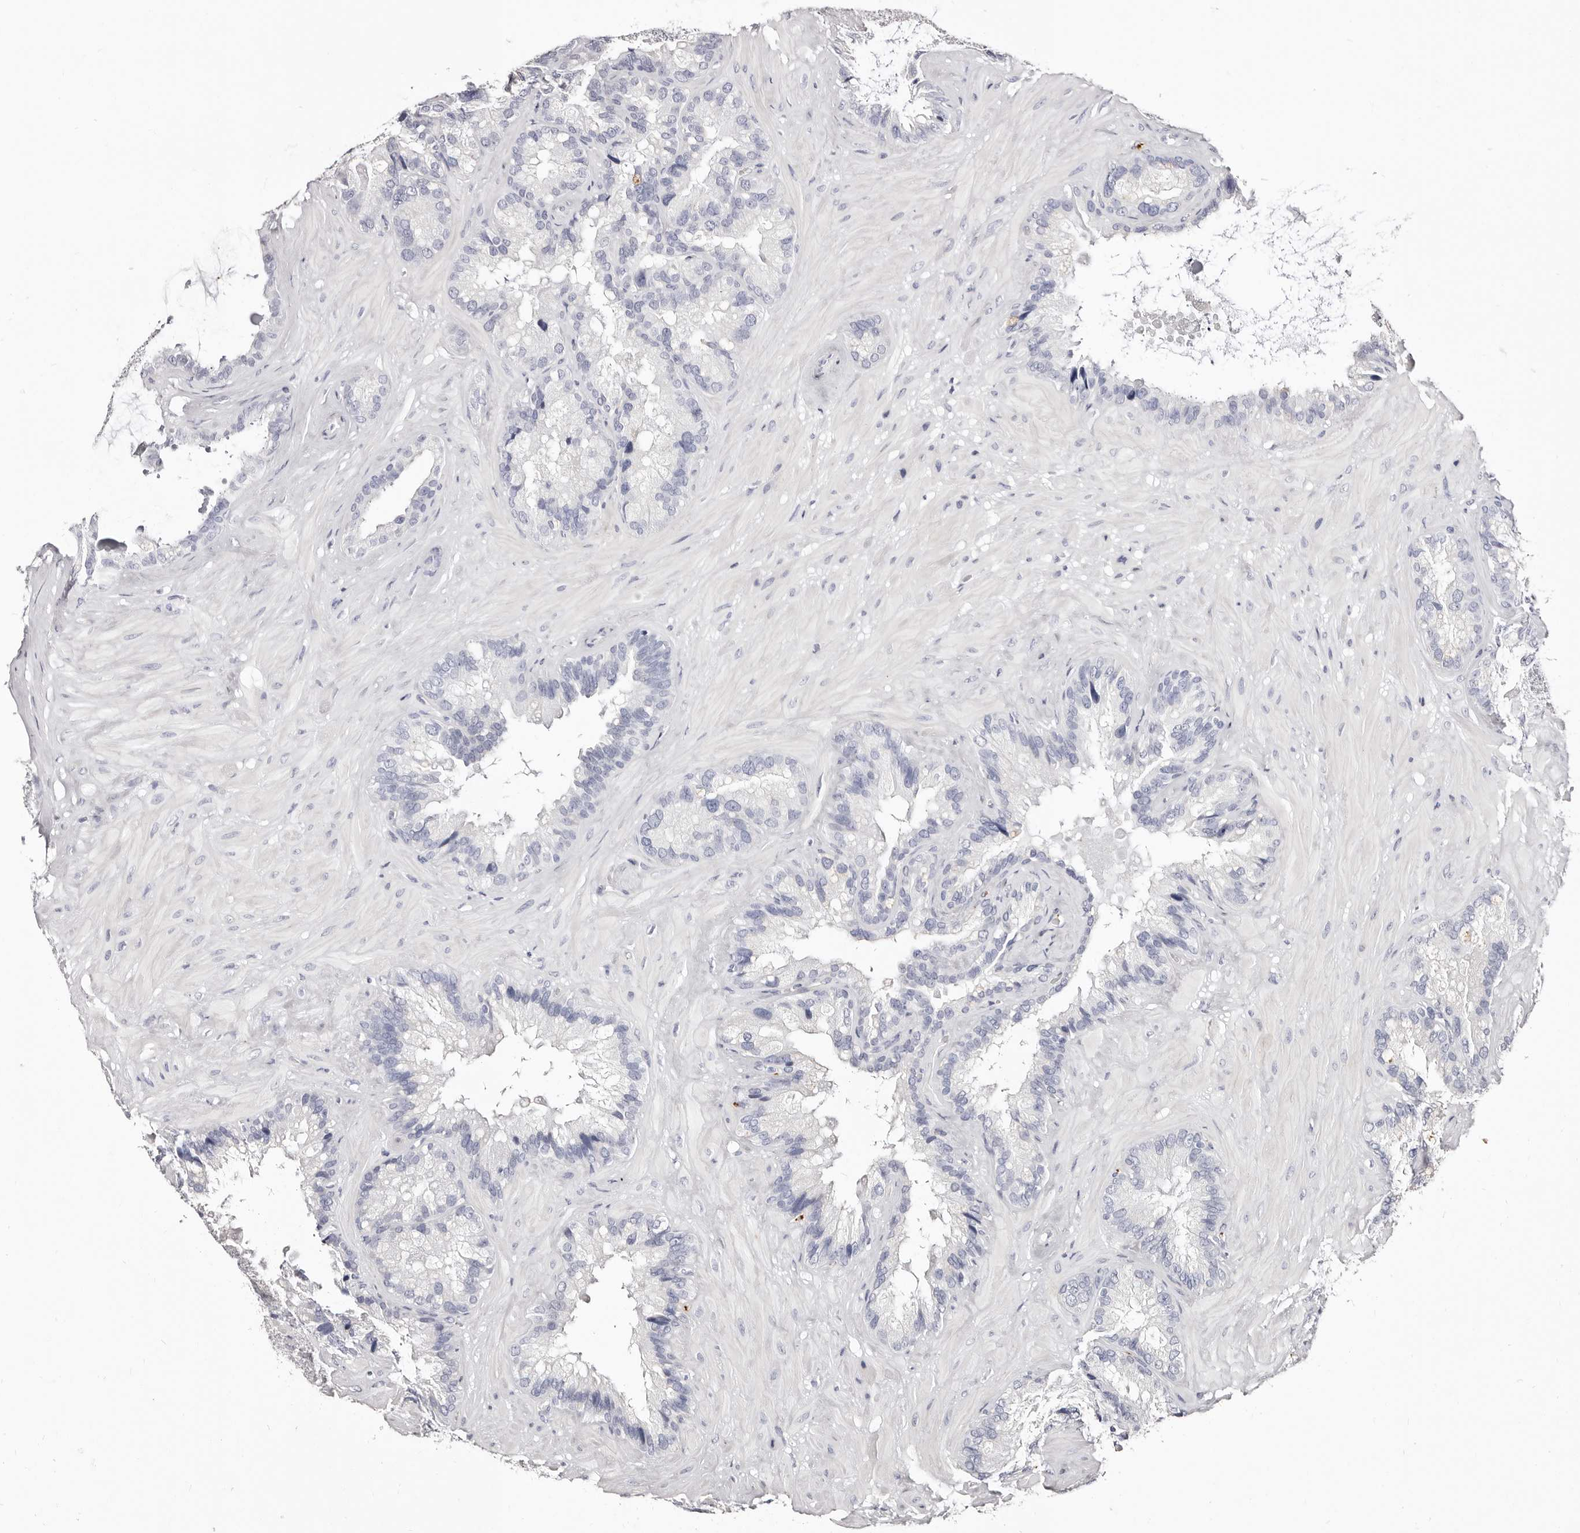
{"staining": {"intensity": "negative", "quantity": "none", "location": "none"}, "tissue": "seminal vesicle", "cell_type": "Glandular cells", "image_type": "normal", "snomed": [{"axis": "morphology", "description": "Normal tissue, NOS"}, {"axis": "topography", "description": "Prostate"}, {"axis": "topography", "description": "Seminal veicle"}], "caption": "This is a photomicrograph of immunohistochemistry staining of normal seminal vesicle, which shows no expression in glandular cells.", "gene": "PF4", "patient": {"sex": "male", "age": 68}}